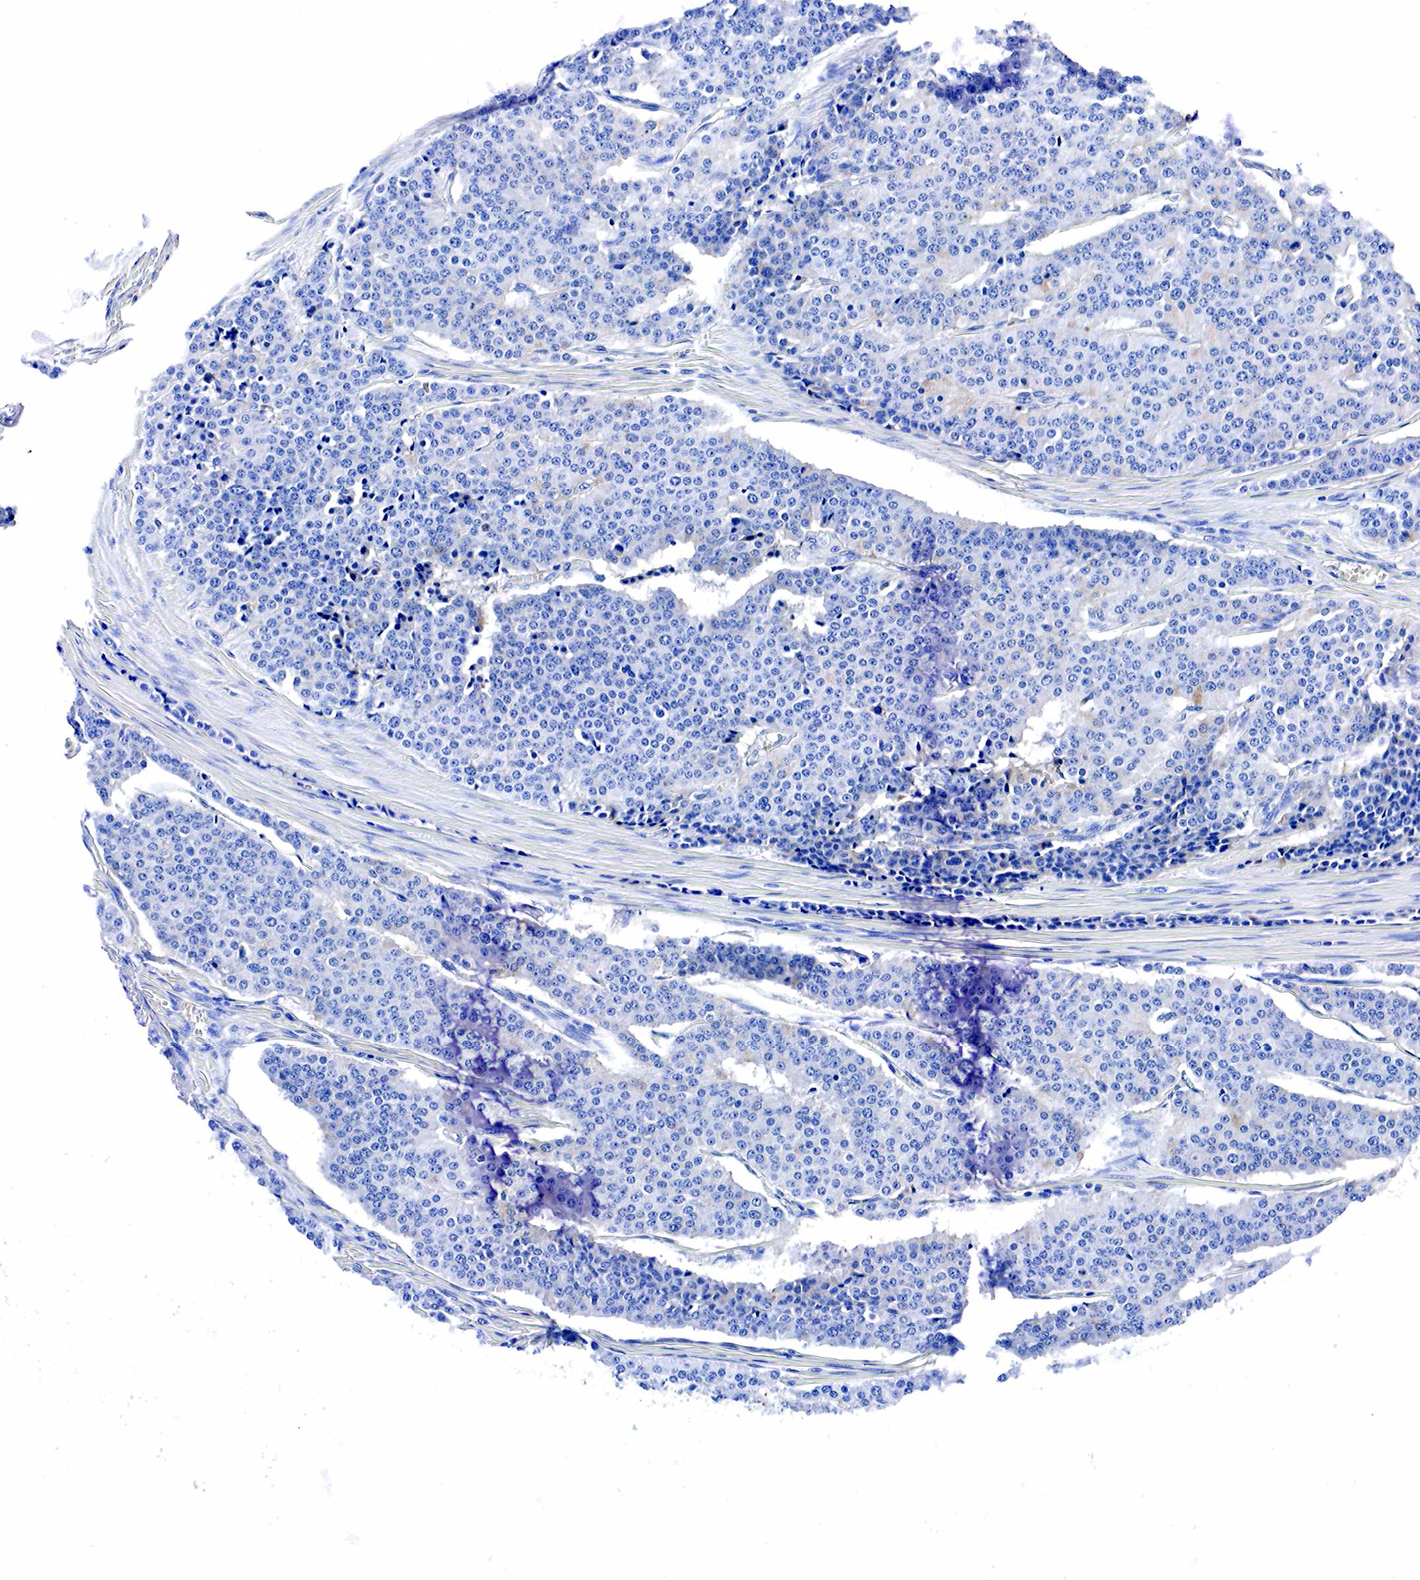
{"staining": {"intensity": "negative", "quantity": "none", "location": "none"}, "tissue": "carcinoid", "cell_type": "Tumor cells", "image_type": "cancer", "snomed": [{"axis": "morphology", "description": "Carcinoid, malignant, NOS"}, {"axis": "topography", "description": "Small intestine"}], "caption": "Tumor cells are negative for brown protein staining in malignant carcinoid. The staining is performed using DAB brown chromogen with nuclei counter-stained in using hematoxylin.", "gene": "ACP3", "patient": {"sex": "male", "age": 63}}